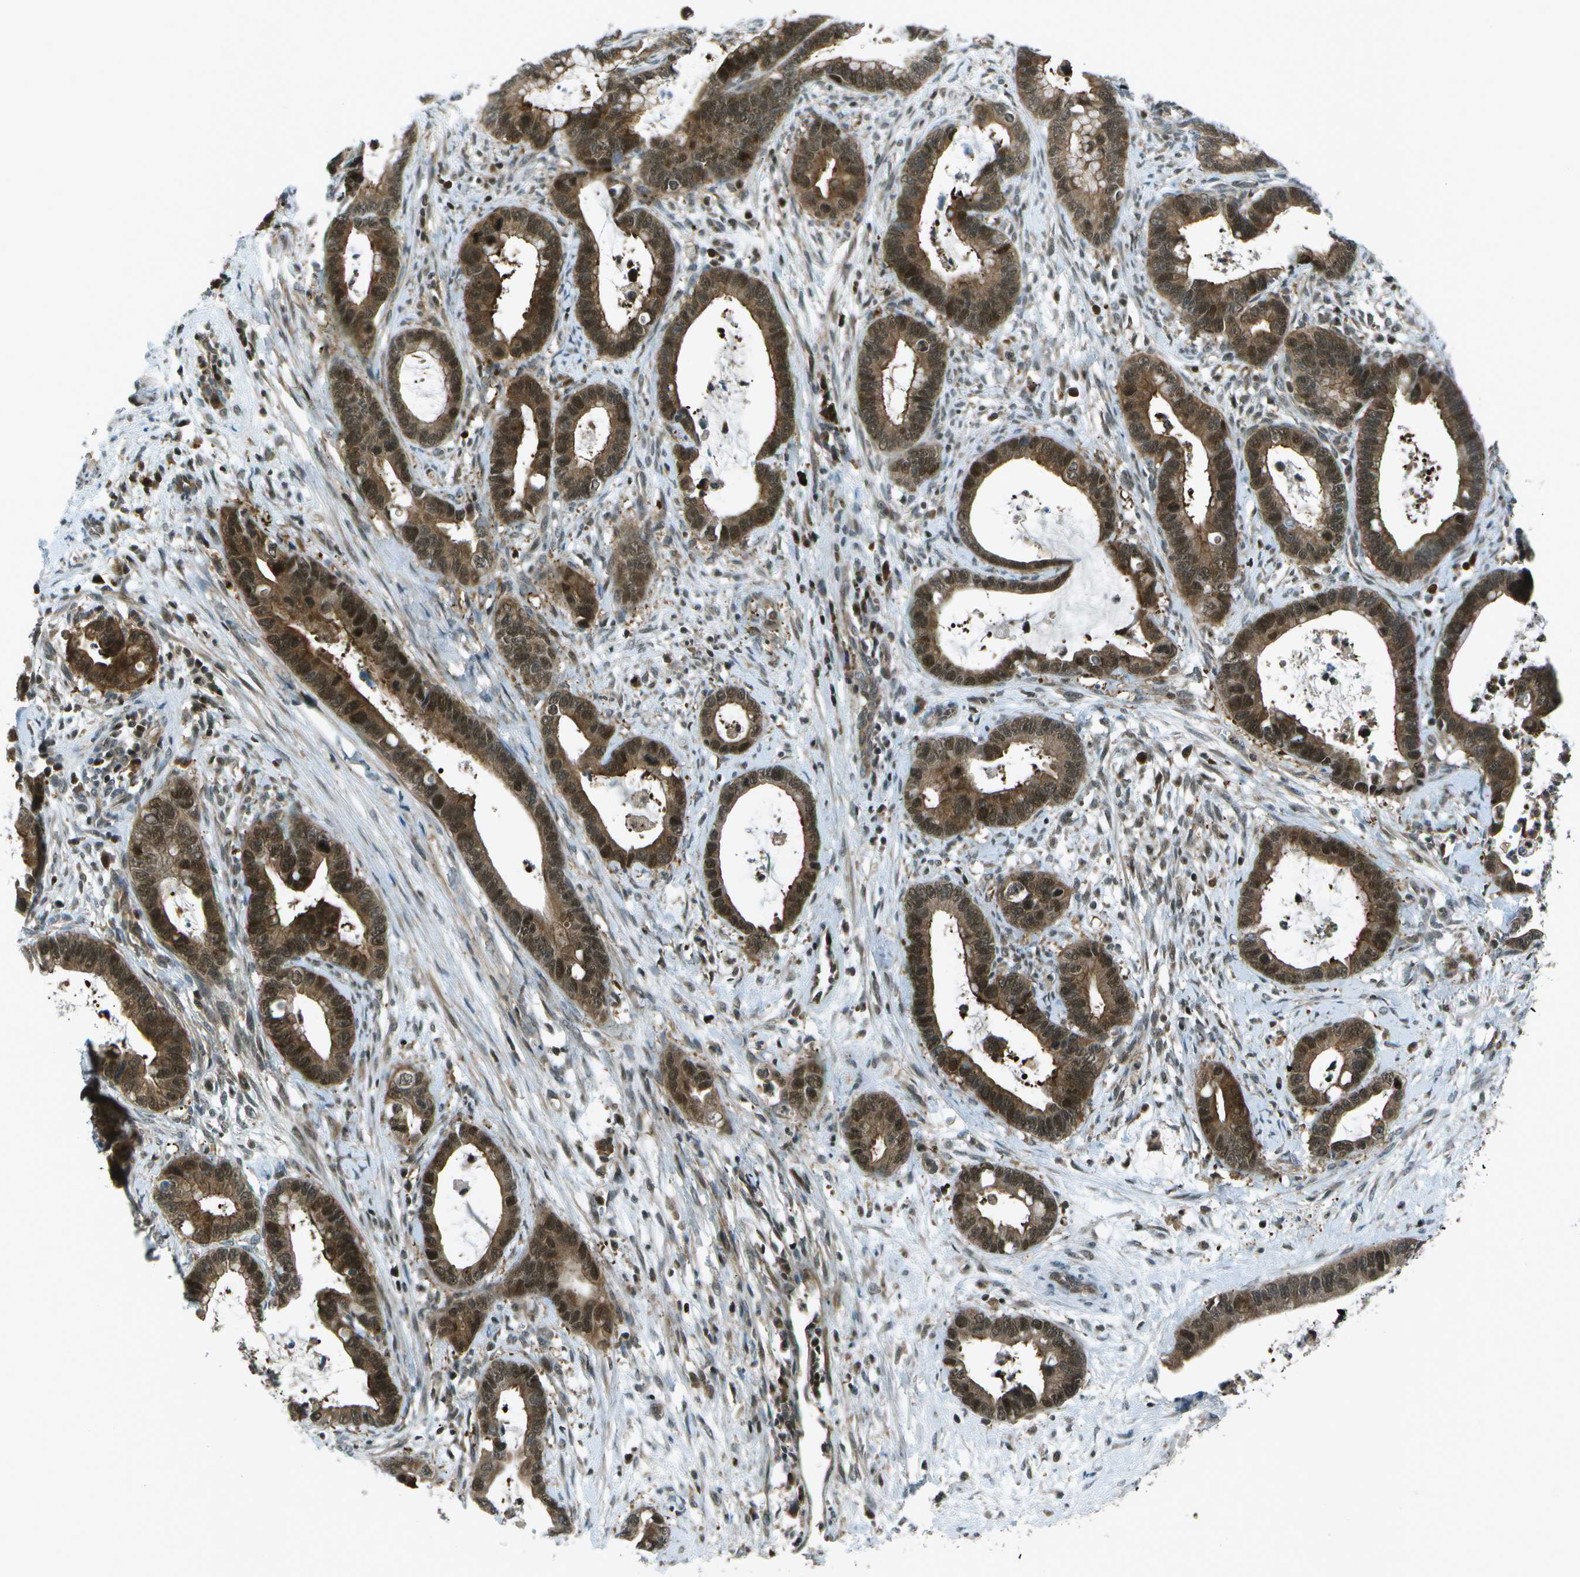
{"staining": {"intensity": "strong", "quantity": ">75%", "location": "cytoplasmic/membranous,nuclear"}, "tissue": "cervical cancer", "cell_type": "Tumor cells", "image_type": "cancer", "snomed": [{"axis": "morphology", "description": "Adenocarcinoma, NOS"}, {"axis": "topography", "description": "Cervix"}], "caption": "Immunohistochemical staining of human cervical cancer (adenocarcinoma) exhibits high levels of strong cytoplasmic/membranous and nuclear protein expression in about >75% of tumor cells.", "gene": "TMEM19", "patient": {"sex": "female", "age": 44}}